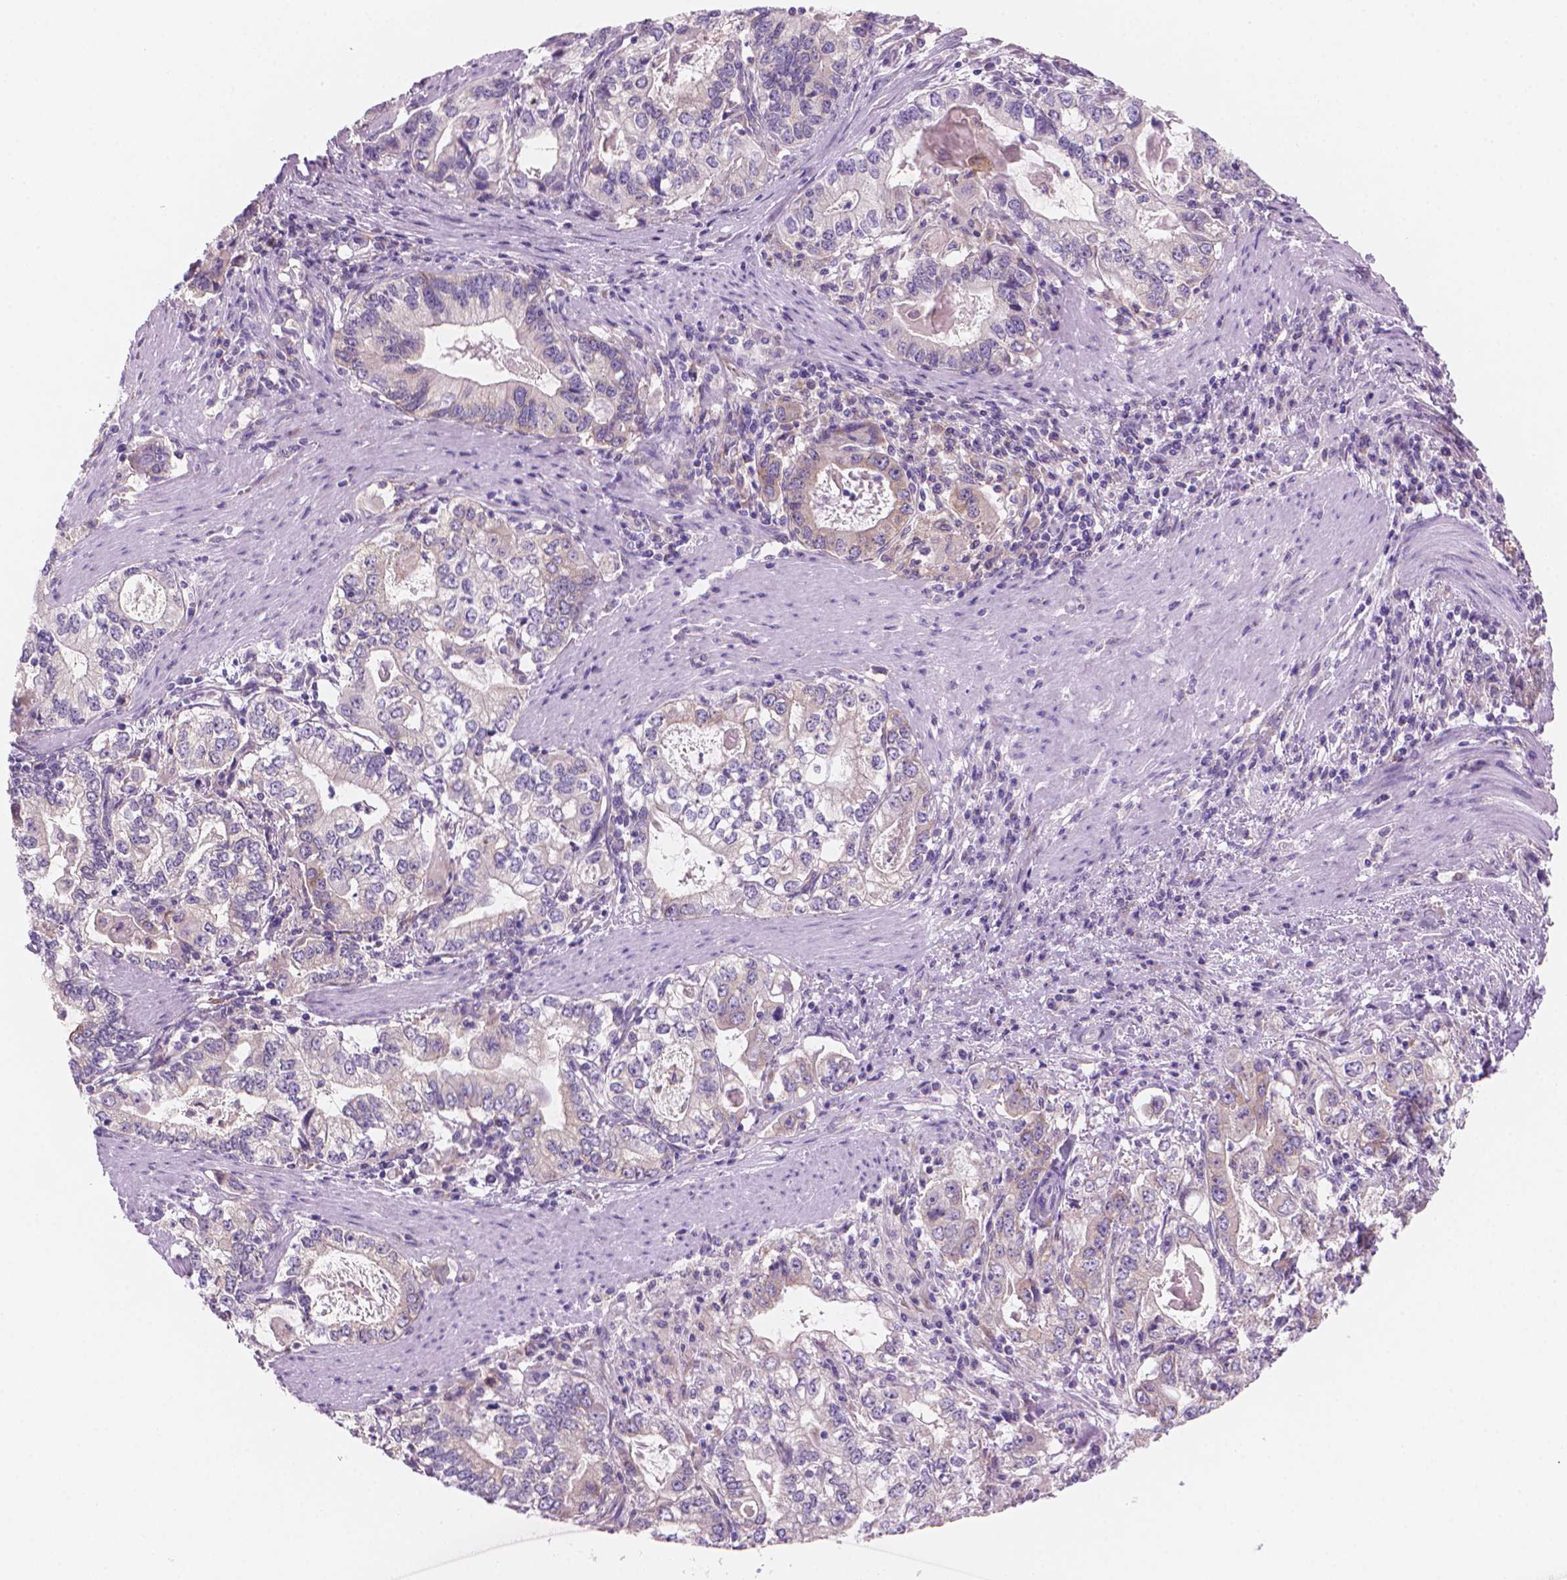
{"staining": {"intensity": "weak", "quantity": "<25%", "location": "cytoplasmic/membranous"}, "tissue": "stomach cancer", "cell_type": "Tumor cells", "image_type": "cancer", "snomed": [{"axis": "morphology", "description": "Adenocarcinoma, NOS"}, {"axis": "topography", "description": "Stomach, lower"}], "caption": "Immunohistochemical staining of human stomach cancer exhibits no significant staining in tumor cells.", "gene": "ENSG00000187186", "patient": {"sex": "female", "age": 72}}